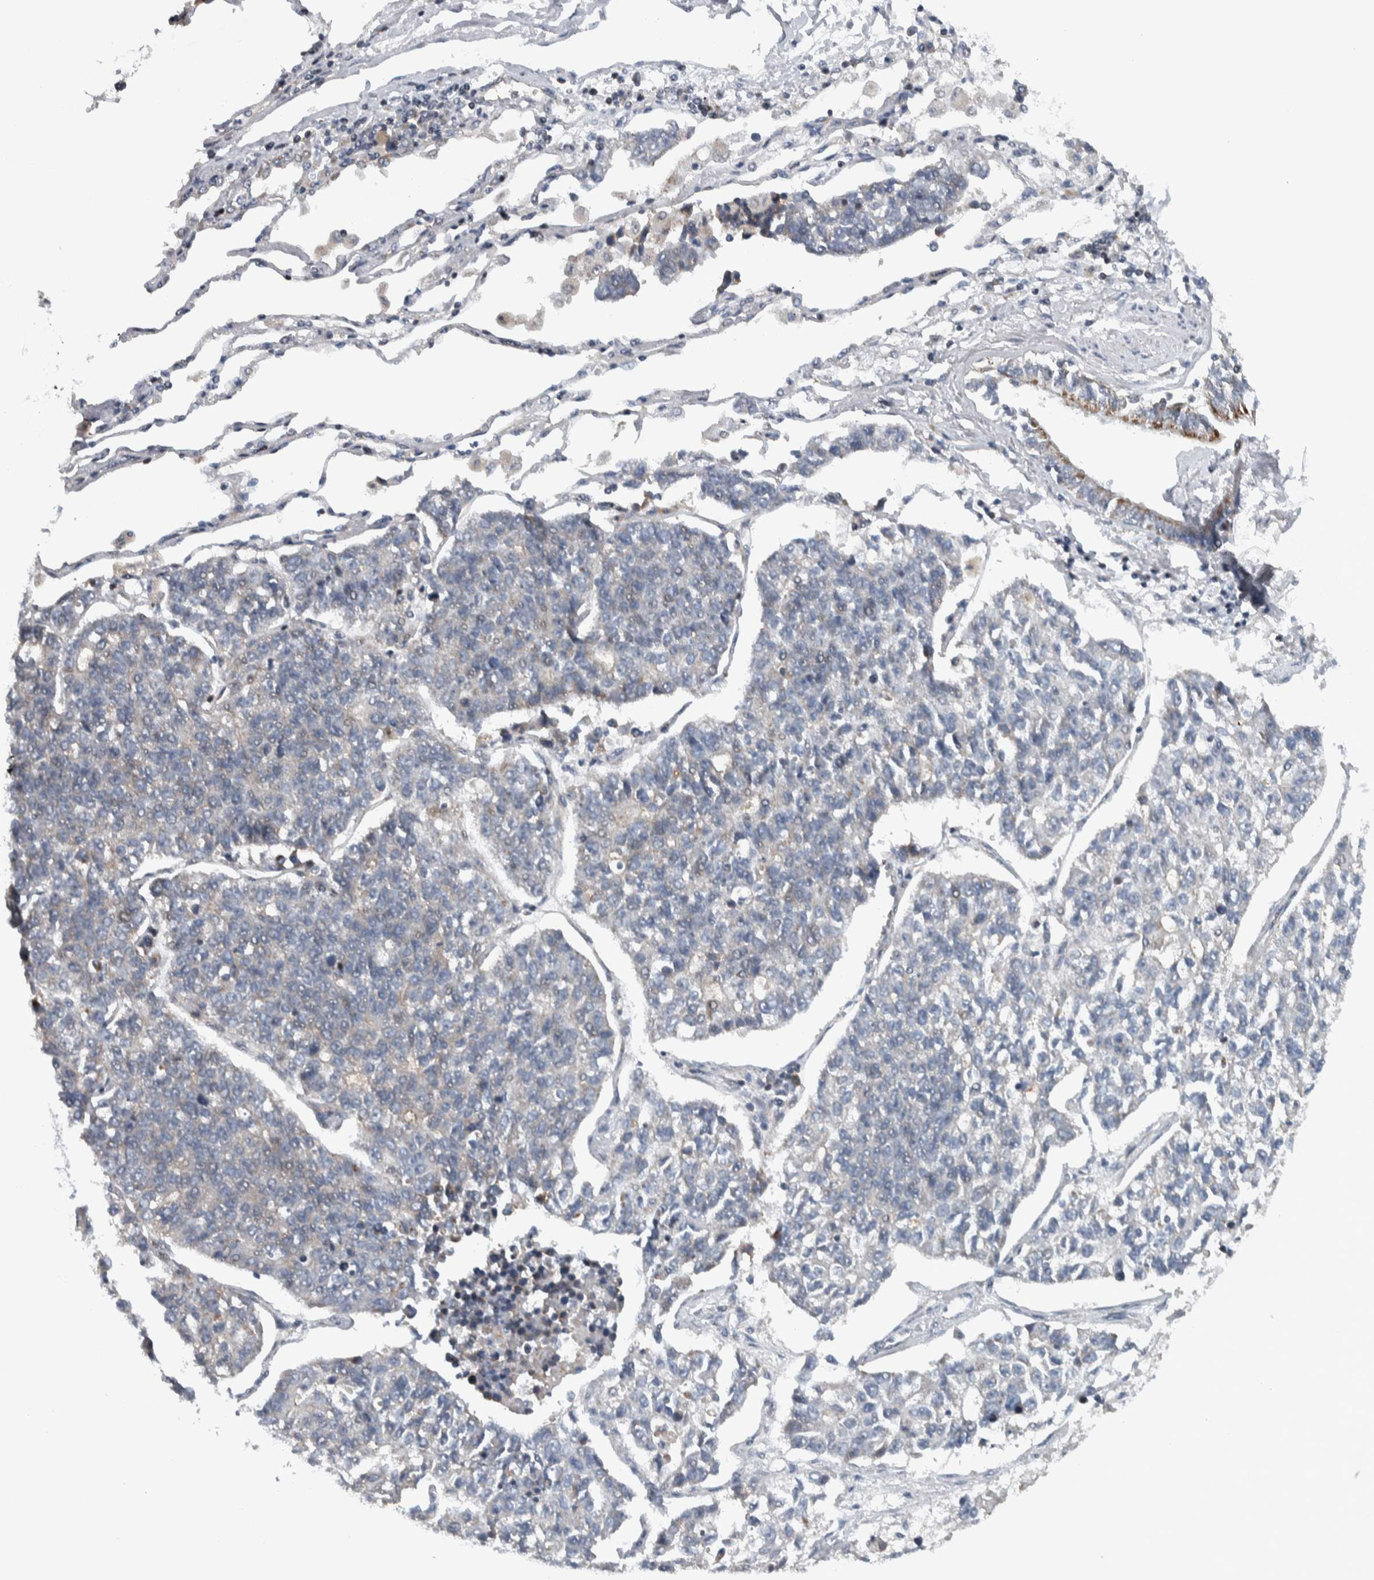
{"staining": {"intensity": "negative", "quantity": "none", "location": "none"}, "tissue": "lung cancer", "cell_type": "Tumor cells", "image_type": "cancer", "snomed": [{"axis": "morphology", "description": "Adenocarcinoma, NOS"}, {"axis": "topography", "description": "Lung"}], "caption": "Immunohistochemistry (IHC) micrograph of lung cancer stained for a protein (brown), which exhibits no positivity in tumor cells. (DAB (3,3'-diaminobenzidine) IHC with hematoxylin counter stain).", "gene": "BAIAP2L1", "patient": {"sex": "male", "age": 49}}